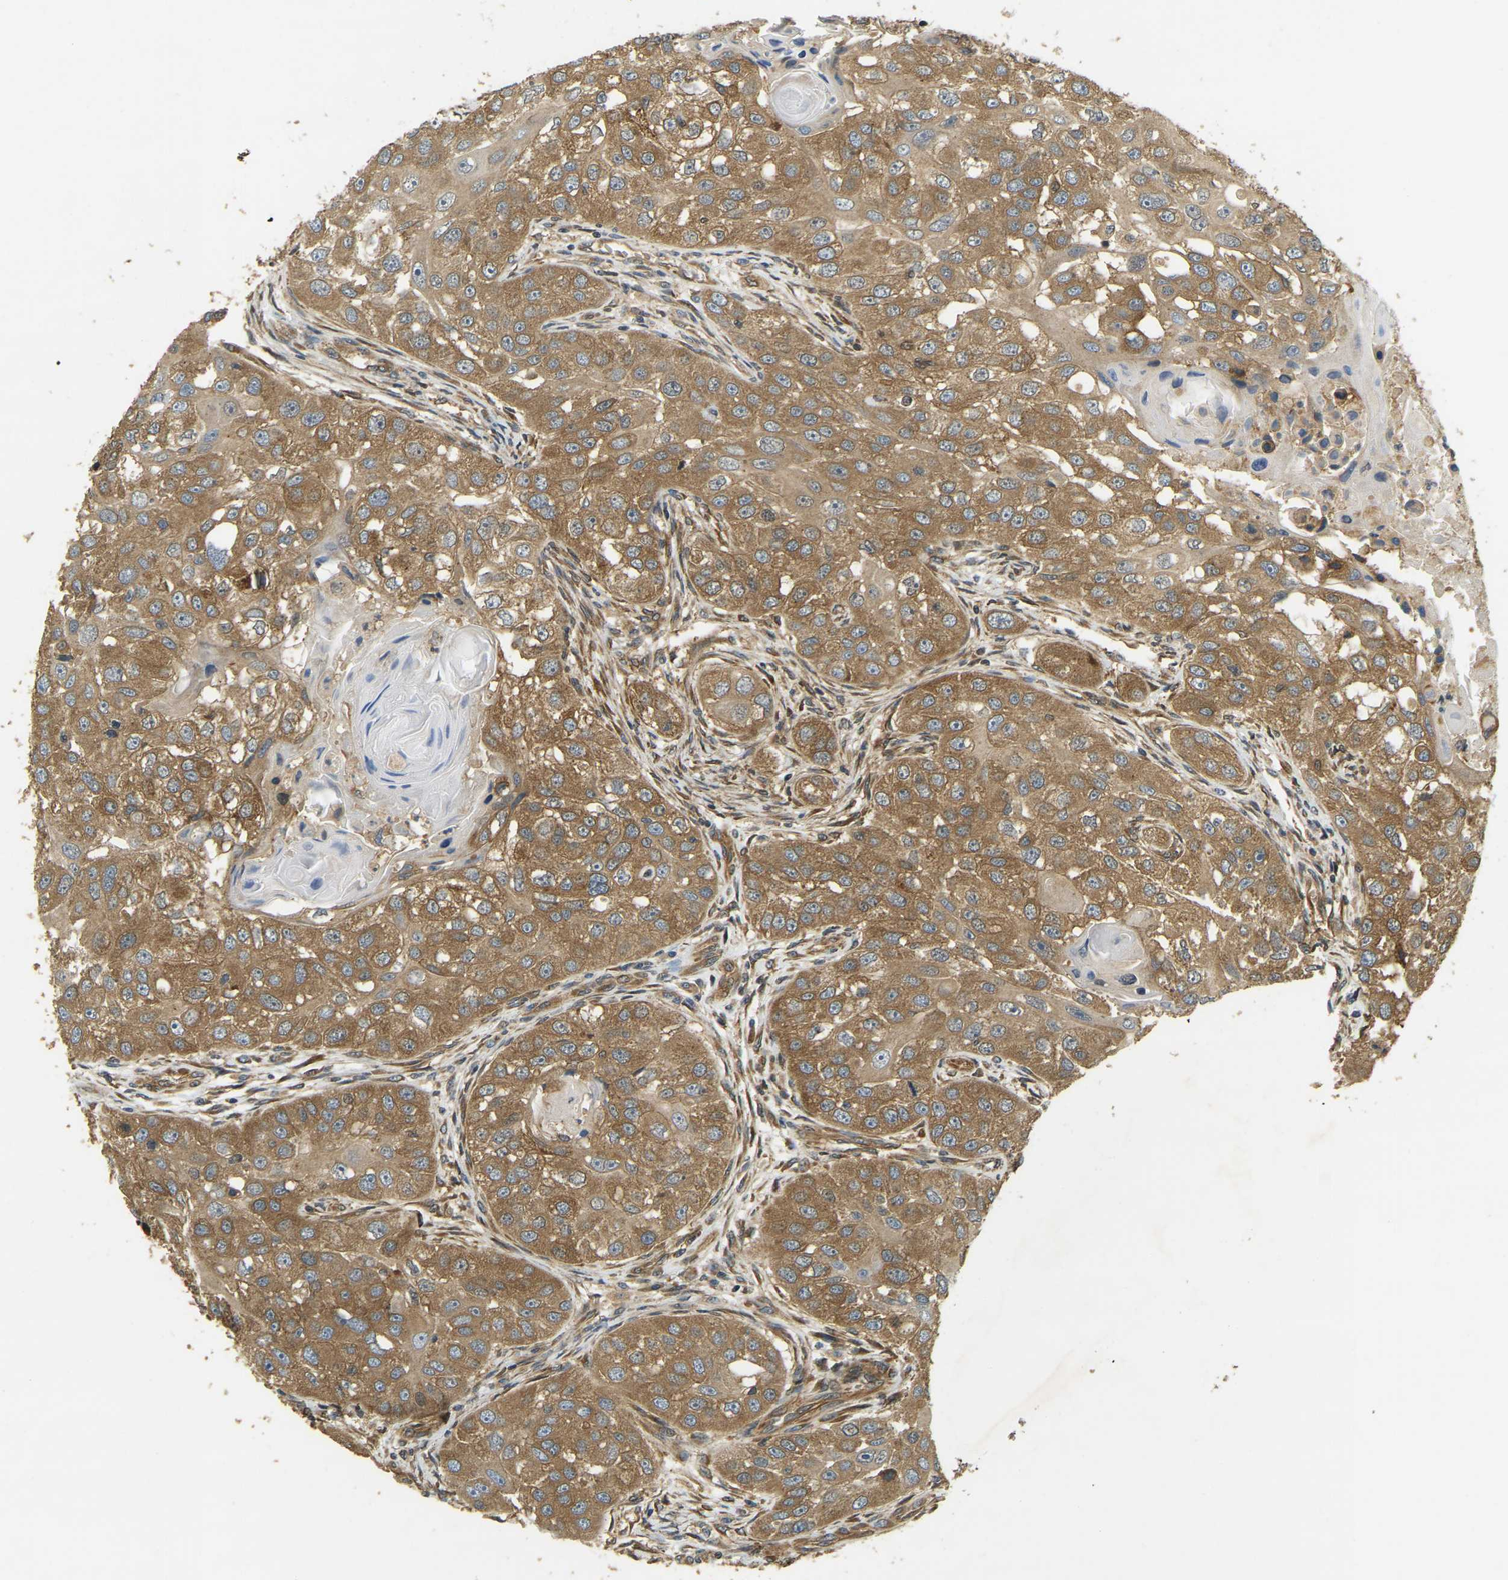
{"staining": {"intensity": "moderate", "quantity": ">75%", "location": "cytoplasmic/membranous"}, "tissue": "head and neck cancer", "cell_type": "Tumor cells", "image_type": "cancer", "snomed": [{"axis": "morphology", "description": "Normal tissue, NOS"}, {"axis": "morphology", "description": "Squamous cell carcinoma, NOS"}, {"axis": "topography", "description": "Skeletal muscle"}, {"axis": "topography", "description": "Head-Neck"}], "caption": "Immunohistochemical staining of human squamous cell carcinoma (head and neck) demonstrates moderate cytoplasmic/membranous protein expression in approximately >75% of tumor cells. (Brightfield microscopy of DAB IHC at high magnification).", "gene": "ERGIC1", "patient": {"sex": "male", "age": 51}}